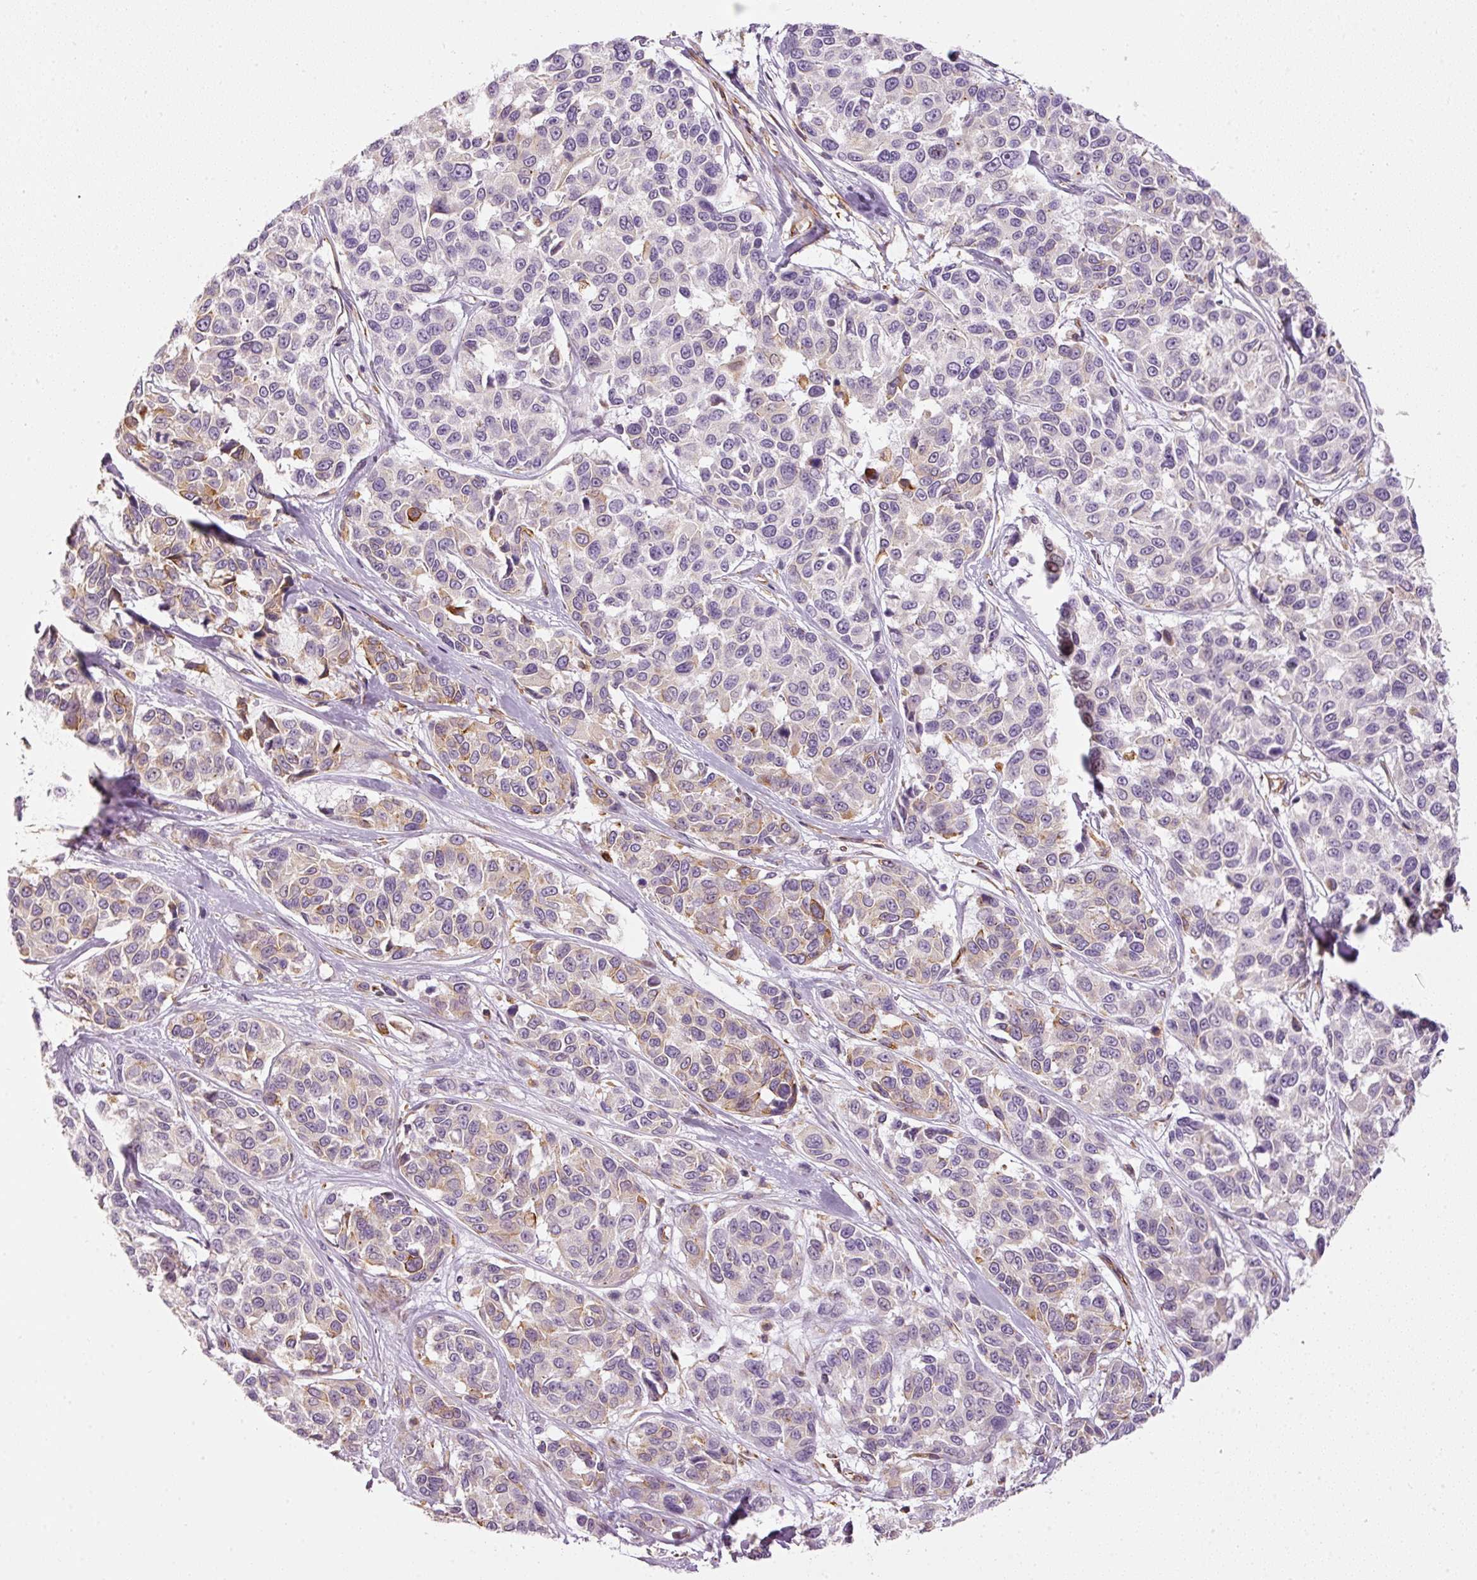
{"staining": {"intensity": "moderate", "quantity": "25%-75%", "location": "cytoplasmic/membranous"}, "tissue": "melanoma", "cell_type": "Tumor cells", "image_type": "cancer", "snomed": [{"axis": "morphology", "description": "Malignant melanoma, NOS"}, {"axis": "topography", "description": "Skin"}], "caption": "Protein expression analysis of human melanoma reveals moderate cytoplasmic/membranous expression in approximately 25%-75% of tumor cells.", "gene": "OSR2", "patient": {"sex": "female", "age": 66}}